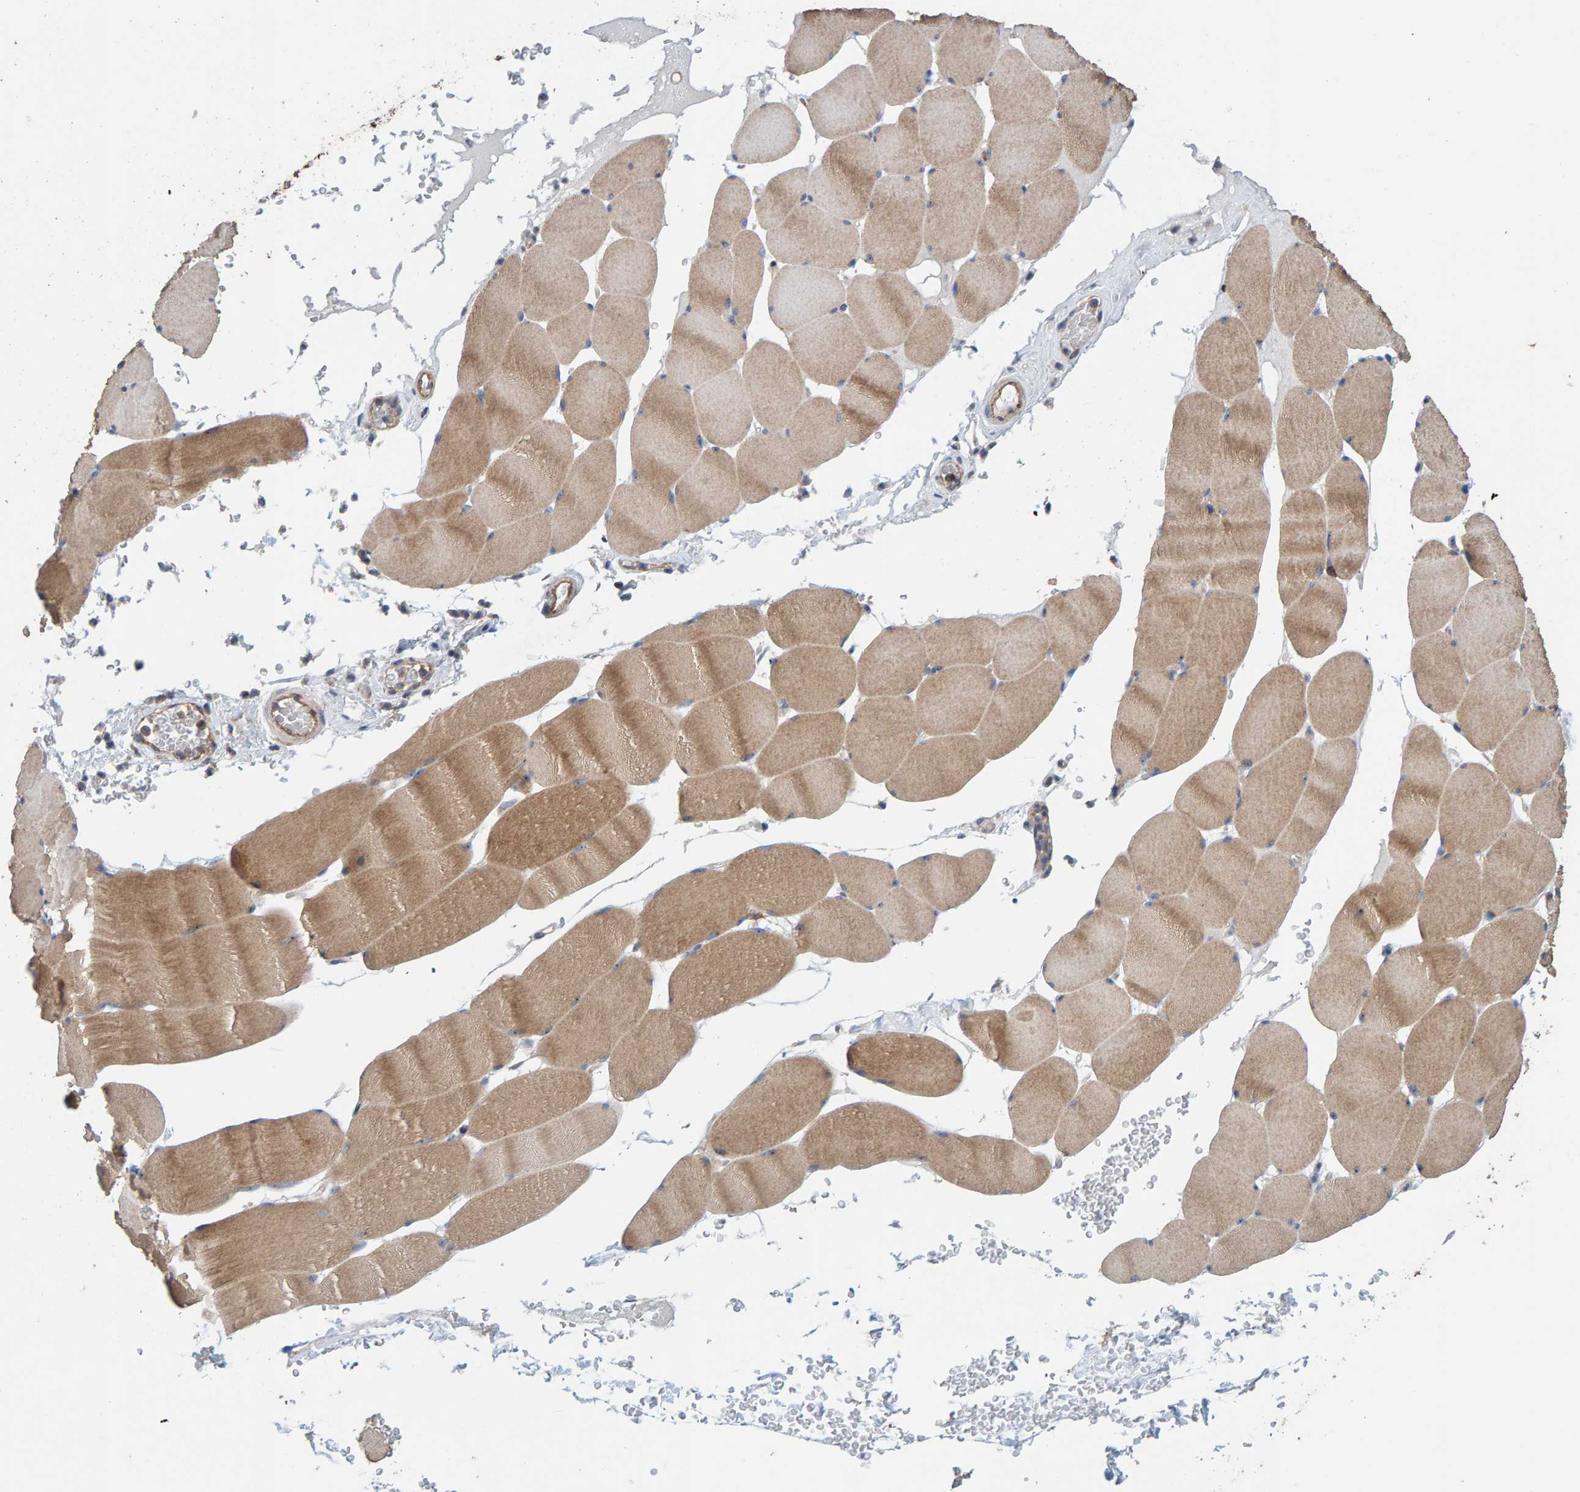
{"staining": {"intensity": "moderate", "quantity": ">75%", "location": "cytoplasmic/membranous"}, "tissue": "skeletal muscle", "cell_type": "Myocytes", "image_type": "normal", "snomed": [{"axis": "morphology", "description": "Normal tissue, NOS"}, {"axis": "topography", "description": "Skeletal muscle"}], "caption": "Myocytes show medium levels of moderate cytoplasmic/membranous staining in about >75% of cells in benign human skeletal muscle. The protein is stained brown, and the nuclei are stained in blue (DAB IHC with brightfield microscopy, high magnification).", "gene": "CCM2", "patient": {"sex": "male", "age": 62}}